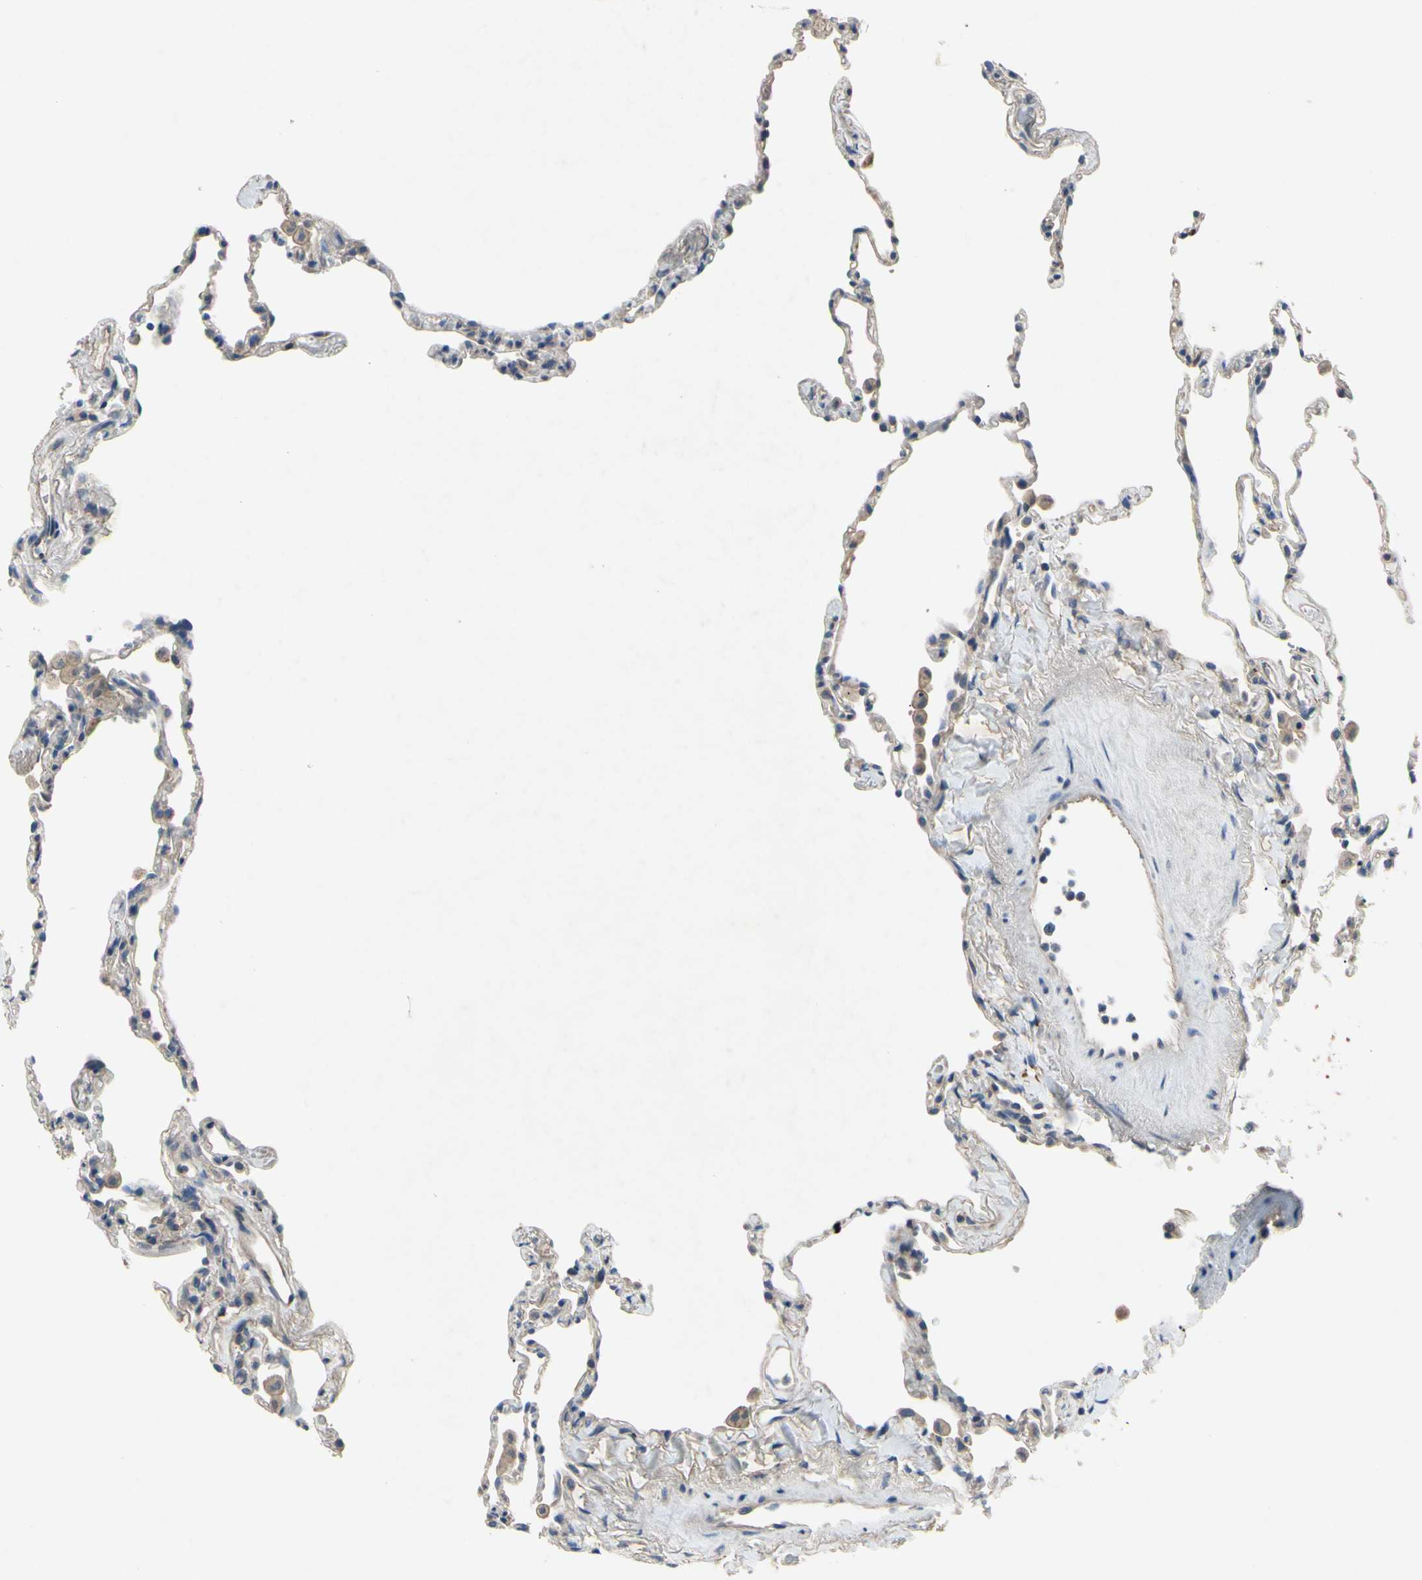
{"staining": {"intensity": "negative", "quantity": "none", "location": "none"}, "tissue": "lung", "cell_type": "Alveolar cells", "image_type": "normal", "snomed": [{"axis": "morphology", "description": "Normal tissue, NOS"}, {"axis": "topography", "description": "Lung"}], "caption": "The histopathology image reveals no staining of alveolar cells in unremarkable lung.", "gene": "HILPDA", "patient": {"sex": "male", "age": 59}}